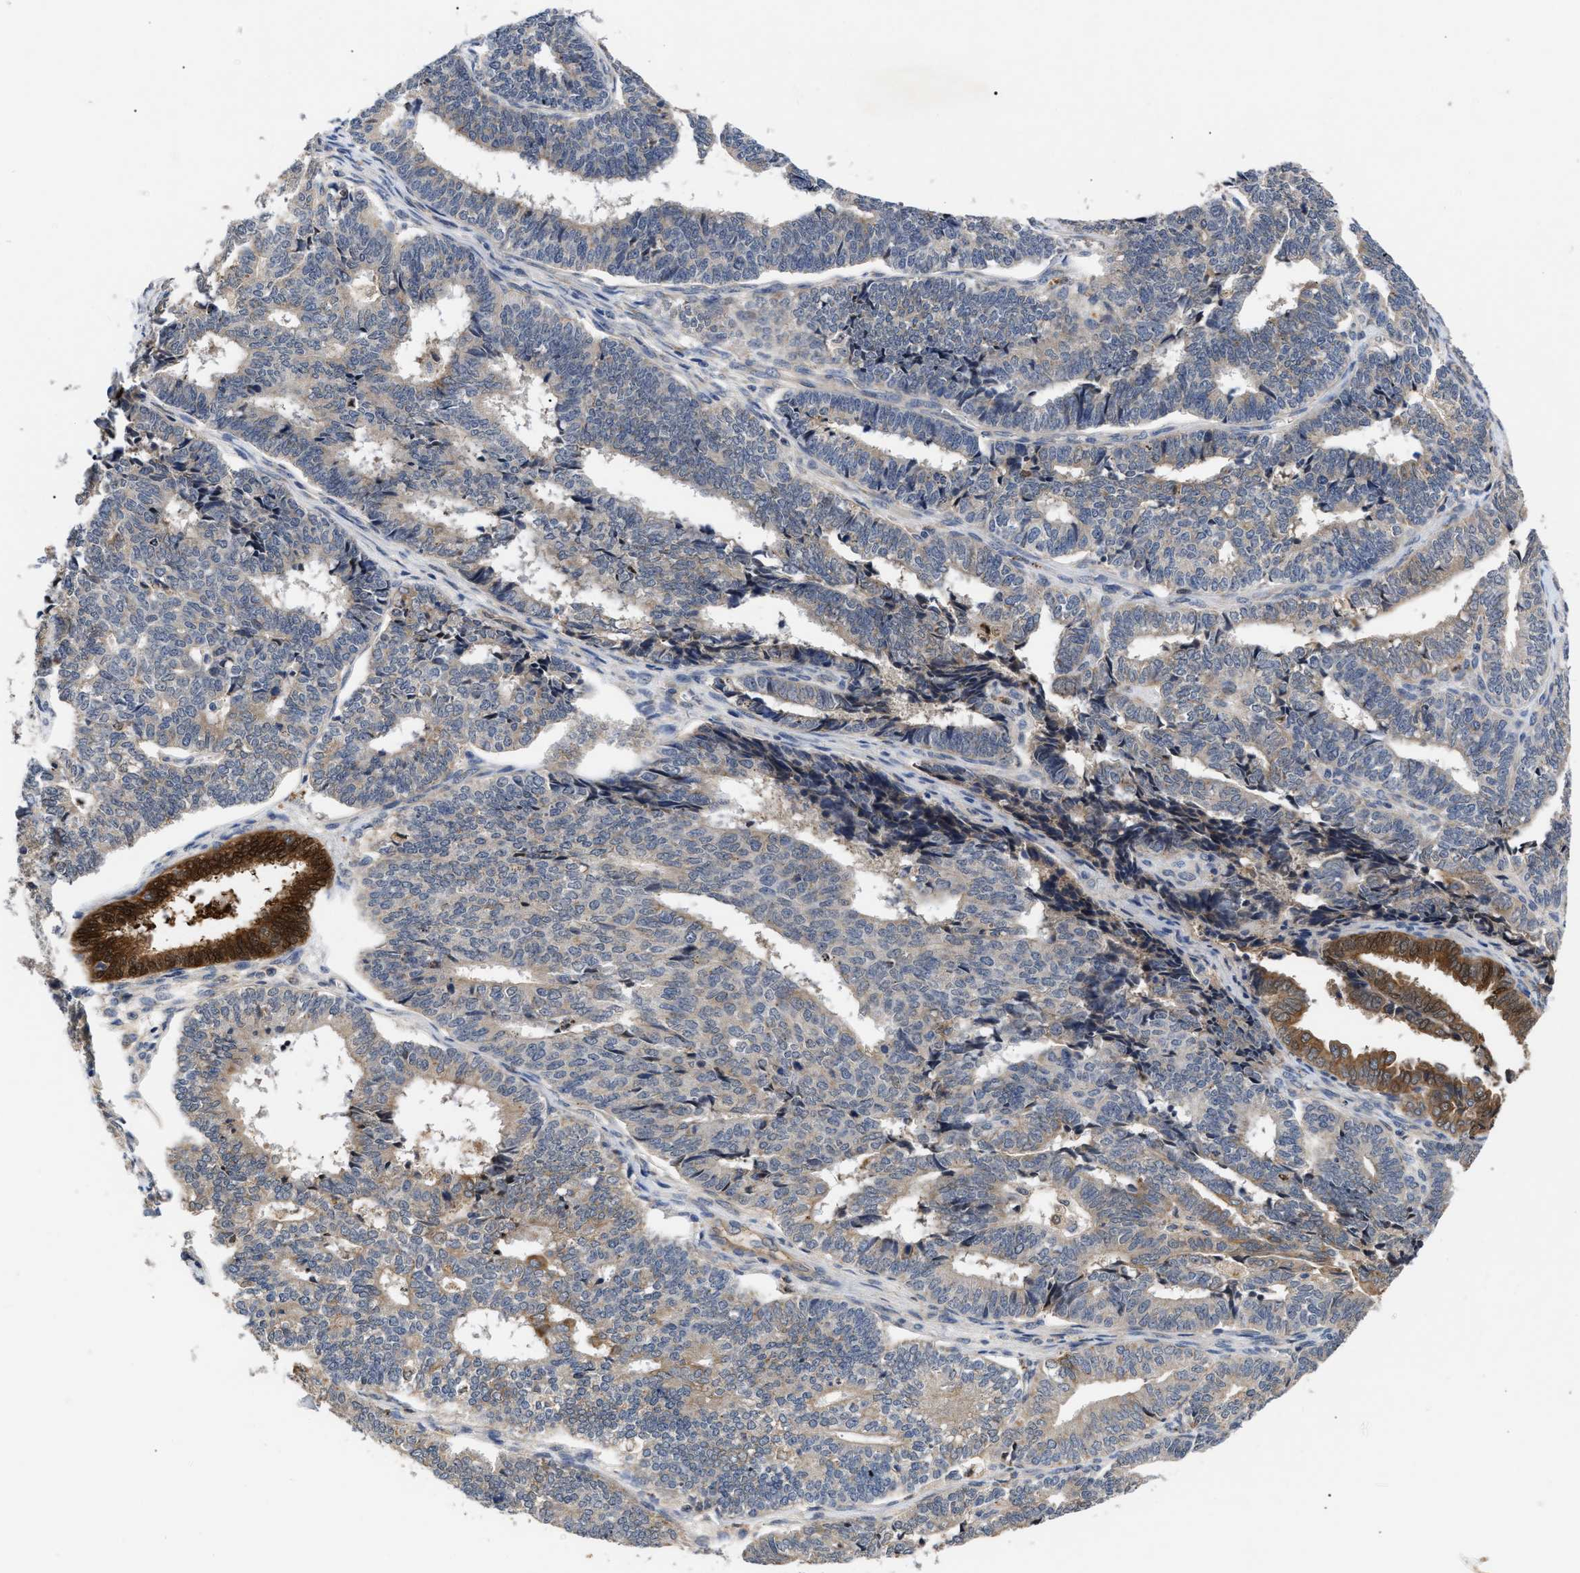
{"staining": {"intensity": "weak", "quantity": "<25%", "location": "cytoplasmic/membranous"}, "tissue": "endometrial cancer", "cell_type": "Tumor cells", "image_type": "cancer", "snomed": [{"axis": "morphology", "description": "Adenocarcinoma, NOS"}, {"axis": "topography", "description": "Endometrium"}], "caption": "Immunohistochemical staining of human endometrial cancer (adenocarcinoma) reveals no significant expression in tumor cells.", "gene": "CCDC146", "patient": {"sex": "female", "age": 70}}